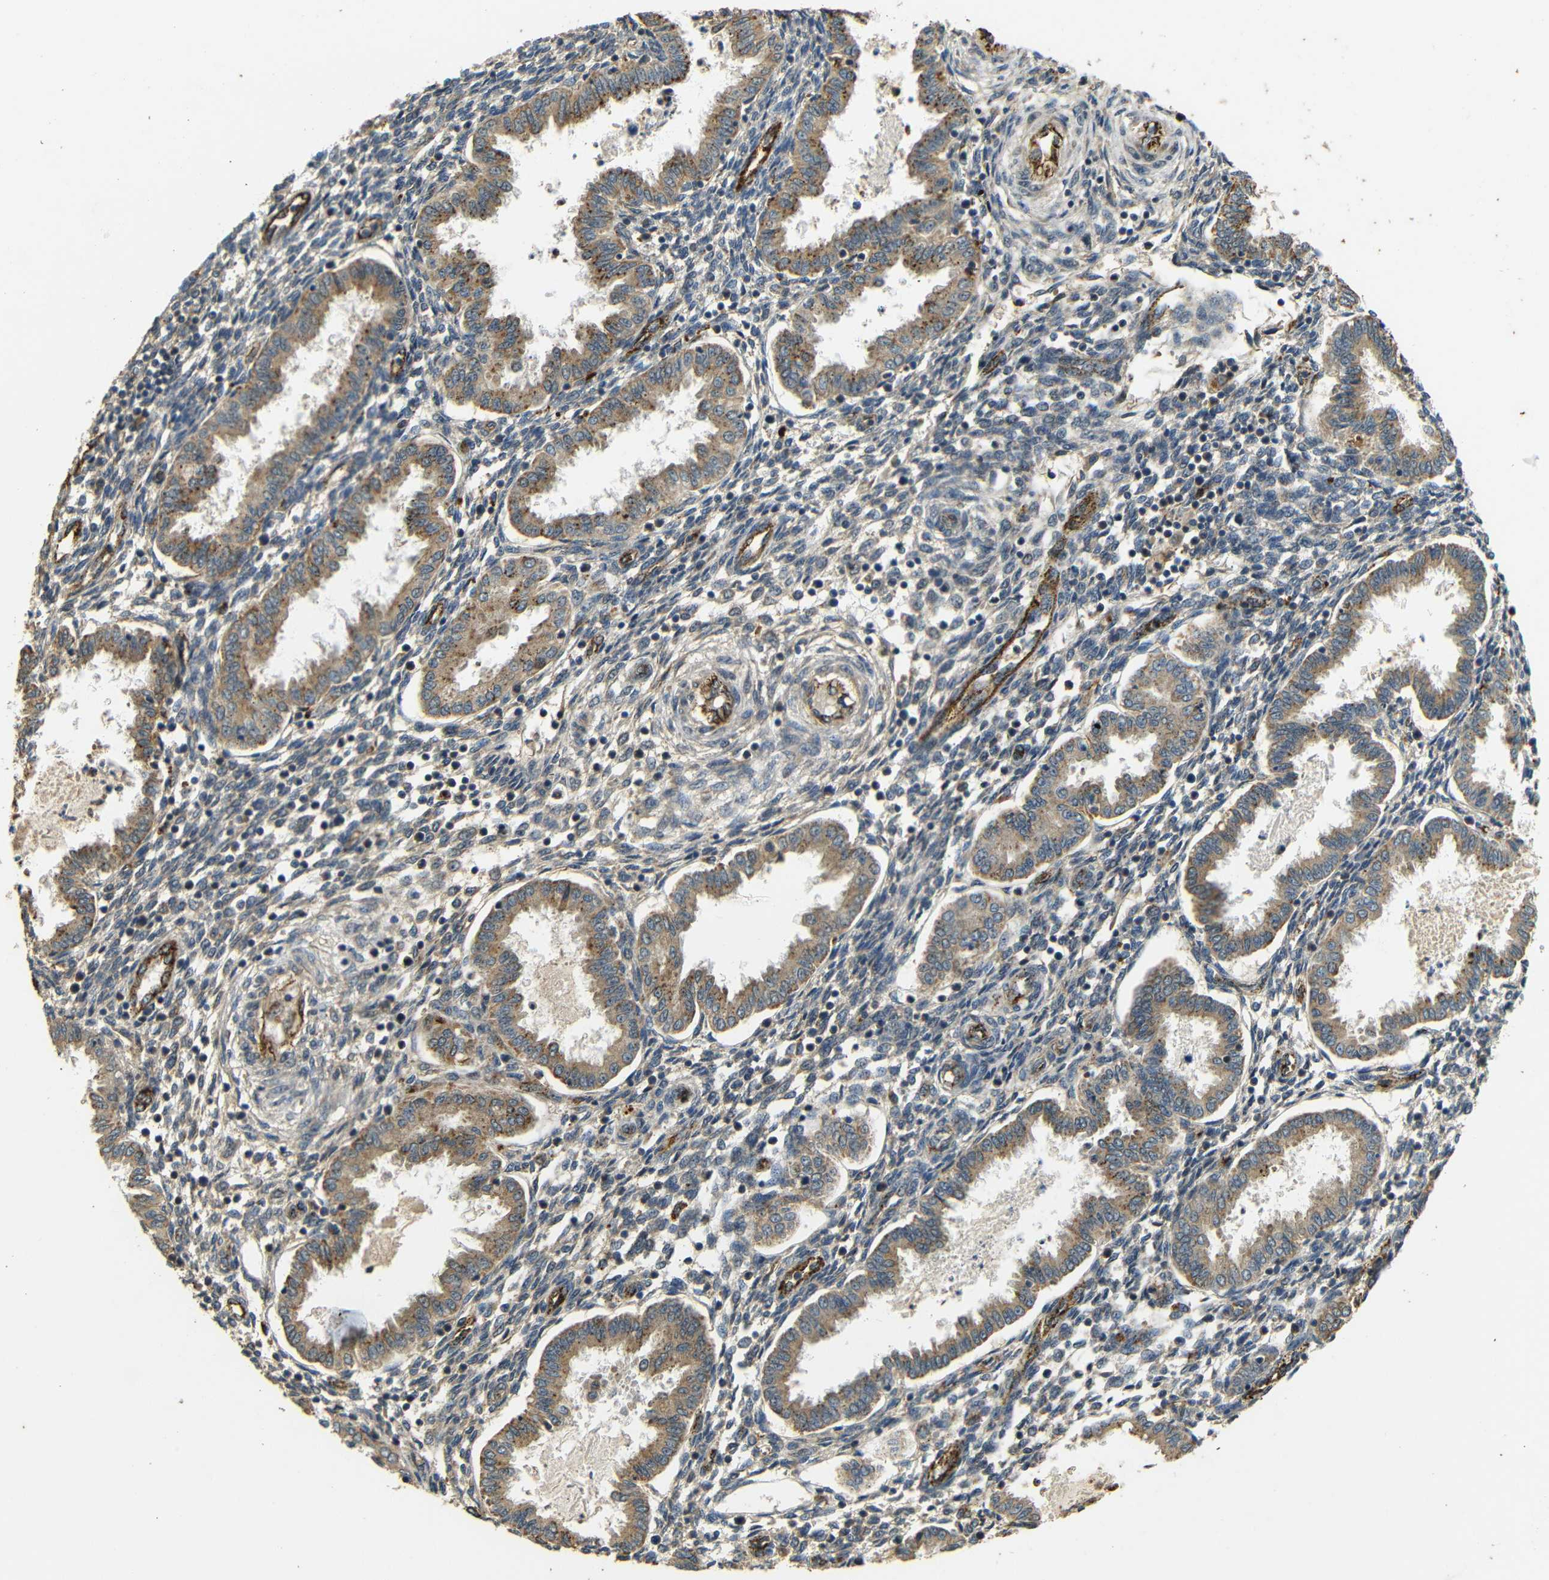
{"staining": {"intensity": "weak", "quantity": ">75%", "location": "cytoplasmic/membranous"}, "tissue": "endometrium", "cell_type": "Cells in endometrial stroma", "image_type": "normal", "snomed": [{"axis": "morphology", "description": "Normal tissue, NOS"}, {"axis": "topography", "description": "Endometrium"}], "caption": "The photomicrograph reveals staining of normal endometrium, revealing weak cytoplasmic/membranous protein expression (brown color) within cells in endometrial stroma.", "gene": "ATP7A", "patient": {"sex": "female", "age": 33}}